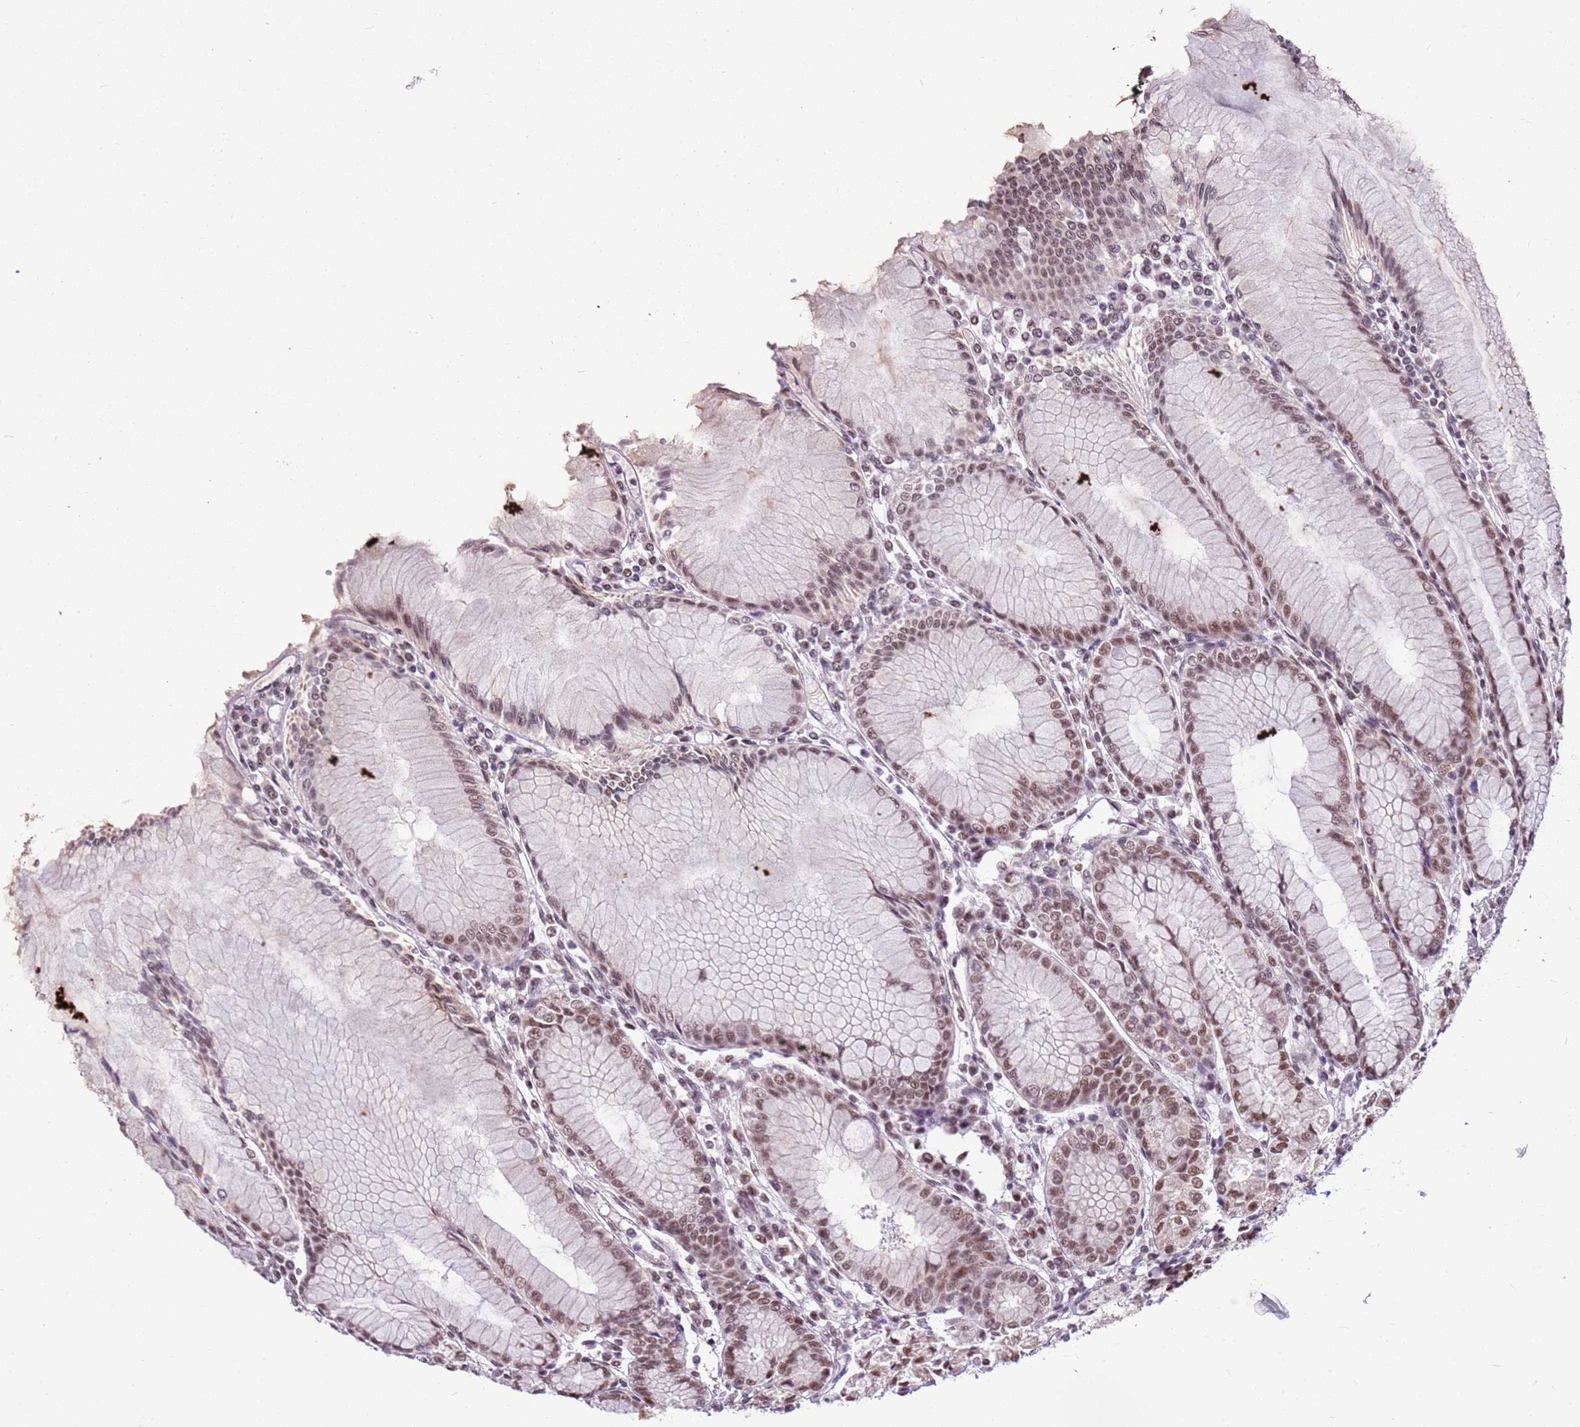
{"staining": {"intensity": "moderate", "quantity": ">75%", "location": "nuclear"}, "tissue": "stomach", "cell_type": "Glandular cells", "image_type": "normal", "snomed": [{"axis": "morphology", "description": "Normal tissue, NOS"}, {"axis": "topography", "description": "Stomach"}], "caption": "Moderate nuclear expression is identified in approximately >75% of glandular cells in benign stomach. (DAB (3,3'-diaminobenzidine) IHC with brightfield microscopy, high magnification).", "gene": "AKAP8L", "patient": {"sex": "female", "age": 57}}